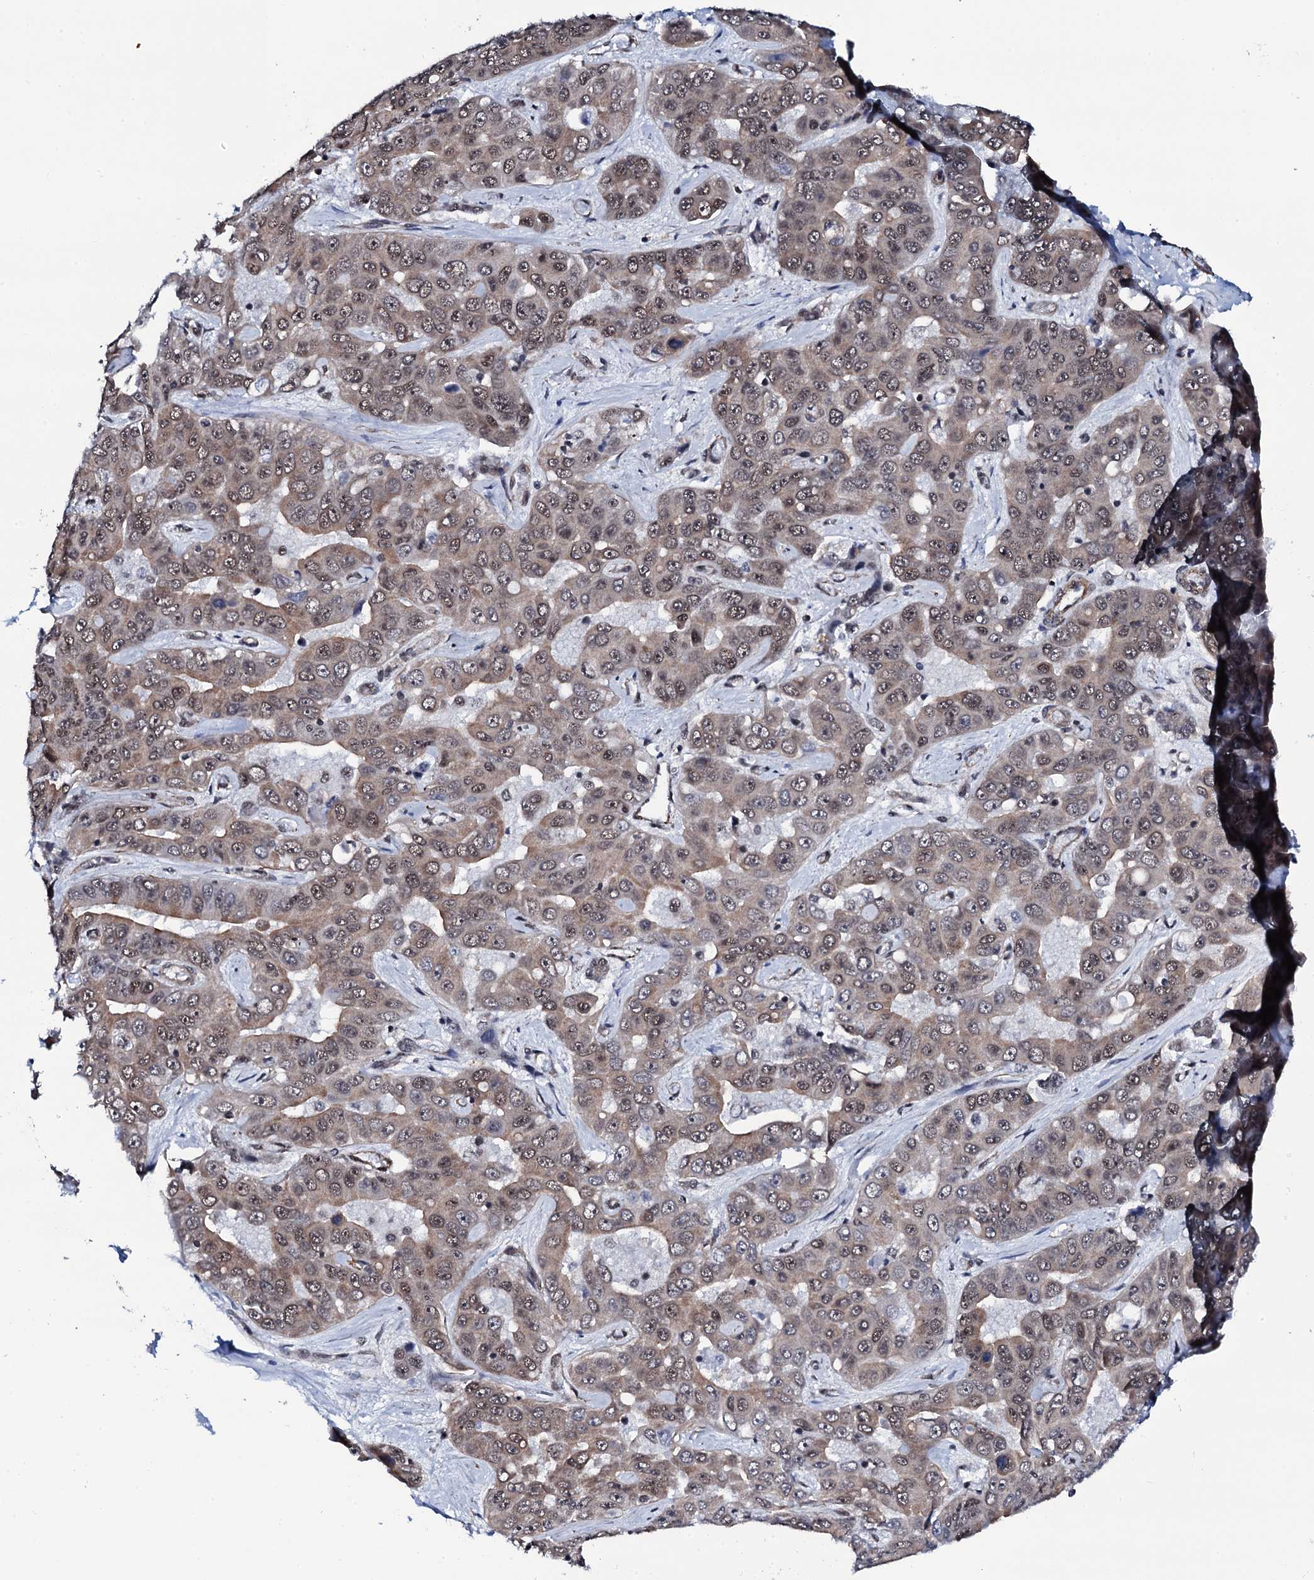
{"staining": {"intensity": "moderate", "quantity": ">75%", "location": "nuclear"}, "tissue": "liver cancer", "cell_type": "Tumor cells", "image_type": "cancer", "snomed": [{"axis": "morphology", "description": "Cholangiocarcinoma"}, {"axis": "topography", "description": "Liver"}], "caption": "An image showing moderate nuclear staining in about >75% of tumor cells in liver cancer (cholangiocarcinoma), as visualized by brown immunohistochemical staining.", "gene": "CWC15", "patient": {"sex": "female", "age": 52}}